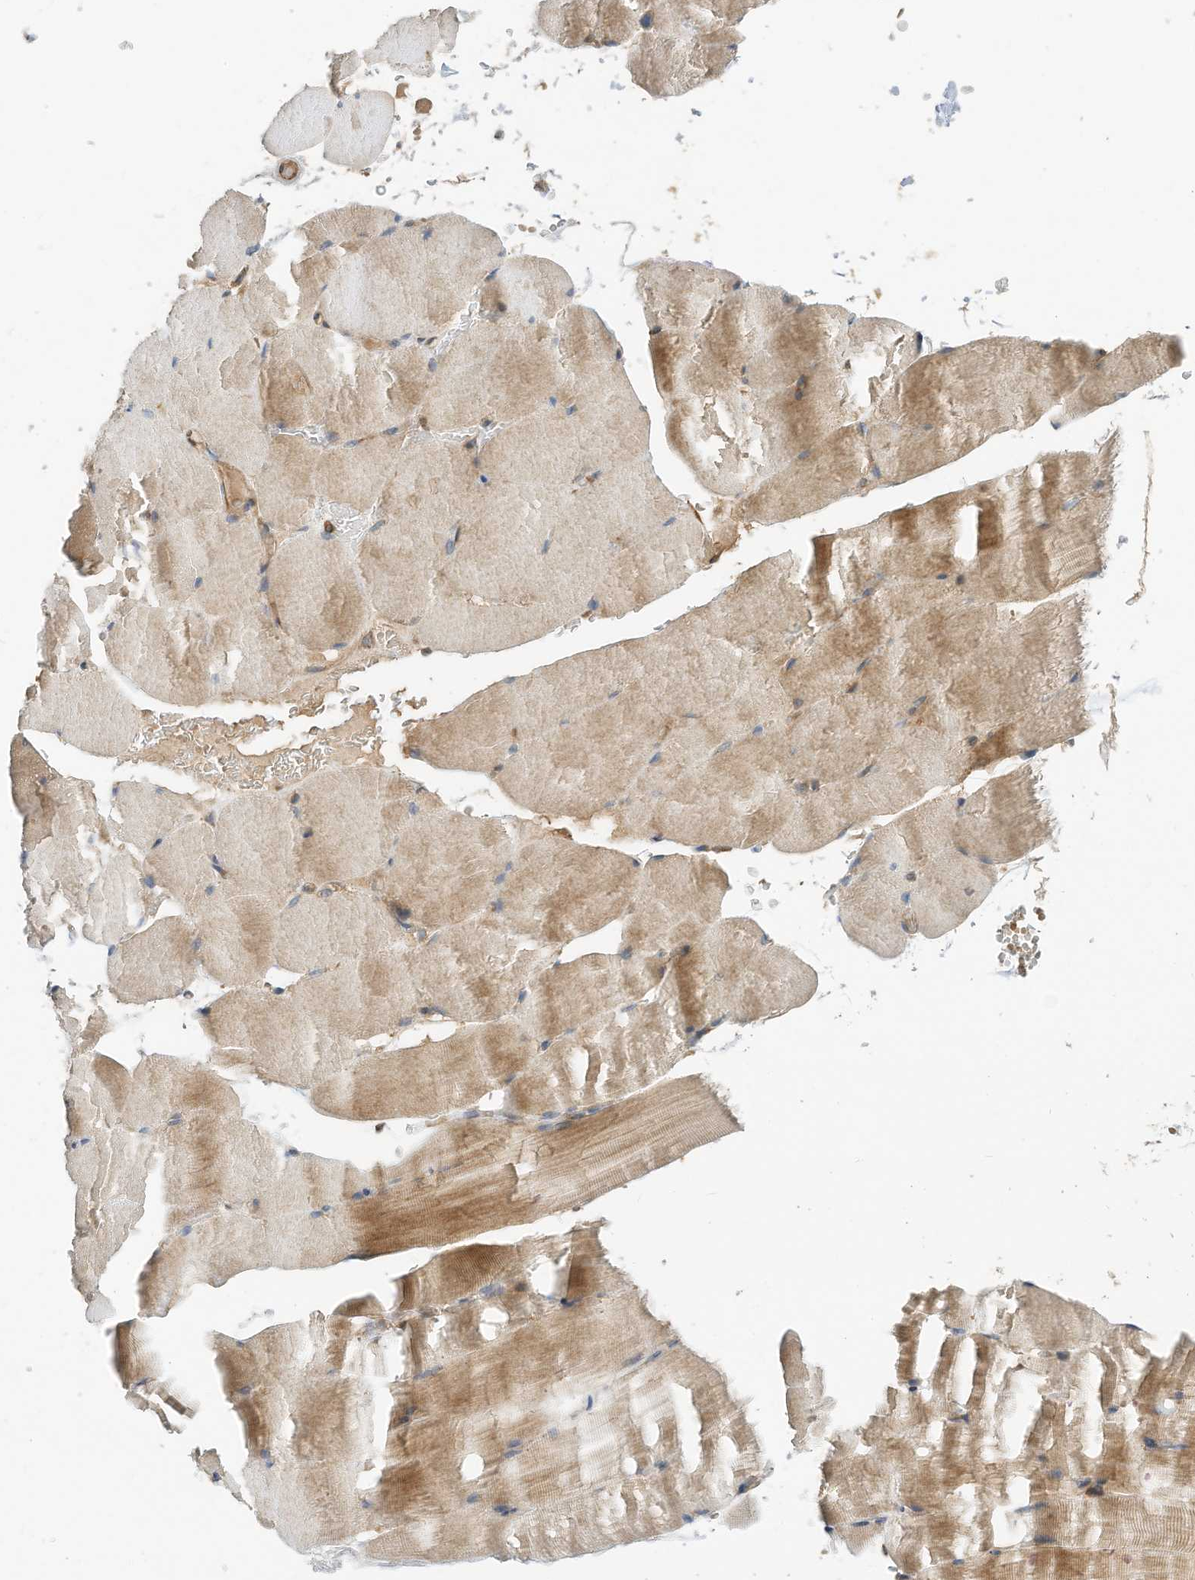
{"staining": {"intensity": "moderate", "quantity": "25%-75%", "location": "cytoplasmic/membranous"}, "tissue": "skeletal muscle", "cell_type": "Myocytes", "image_type": "normal", "snomed": [{"axis": "morphology", "description": "Normal tissue, NOS"}, {"axis": "topography", "description": "Skeletal muscle"}, {"axis": "topography", "description": "Parathyroid gland"}], "caption": "High-magnification brightfield microscopy of benign skeletal muscle stained with DAB (3,3'-diaminobenzidine) (brown) and counterstained with hematoxylin (blue). myocytes exhibit moderate cytoplasmic/membranous staining is appreciated in about25%-75% of cells.", "gene": "CPAMD8", "patient": {"sex": "female", "age": 37}}